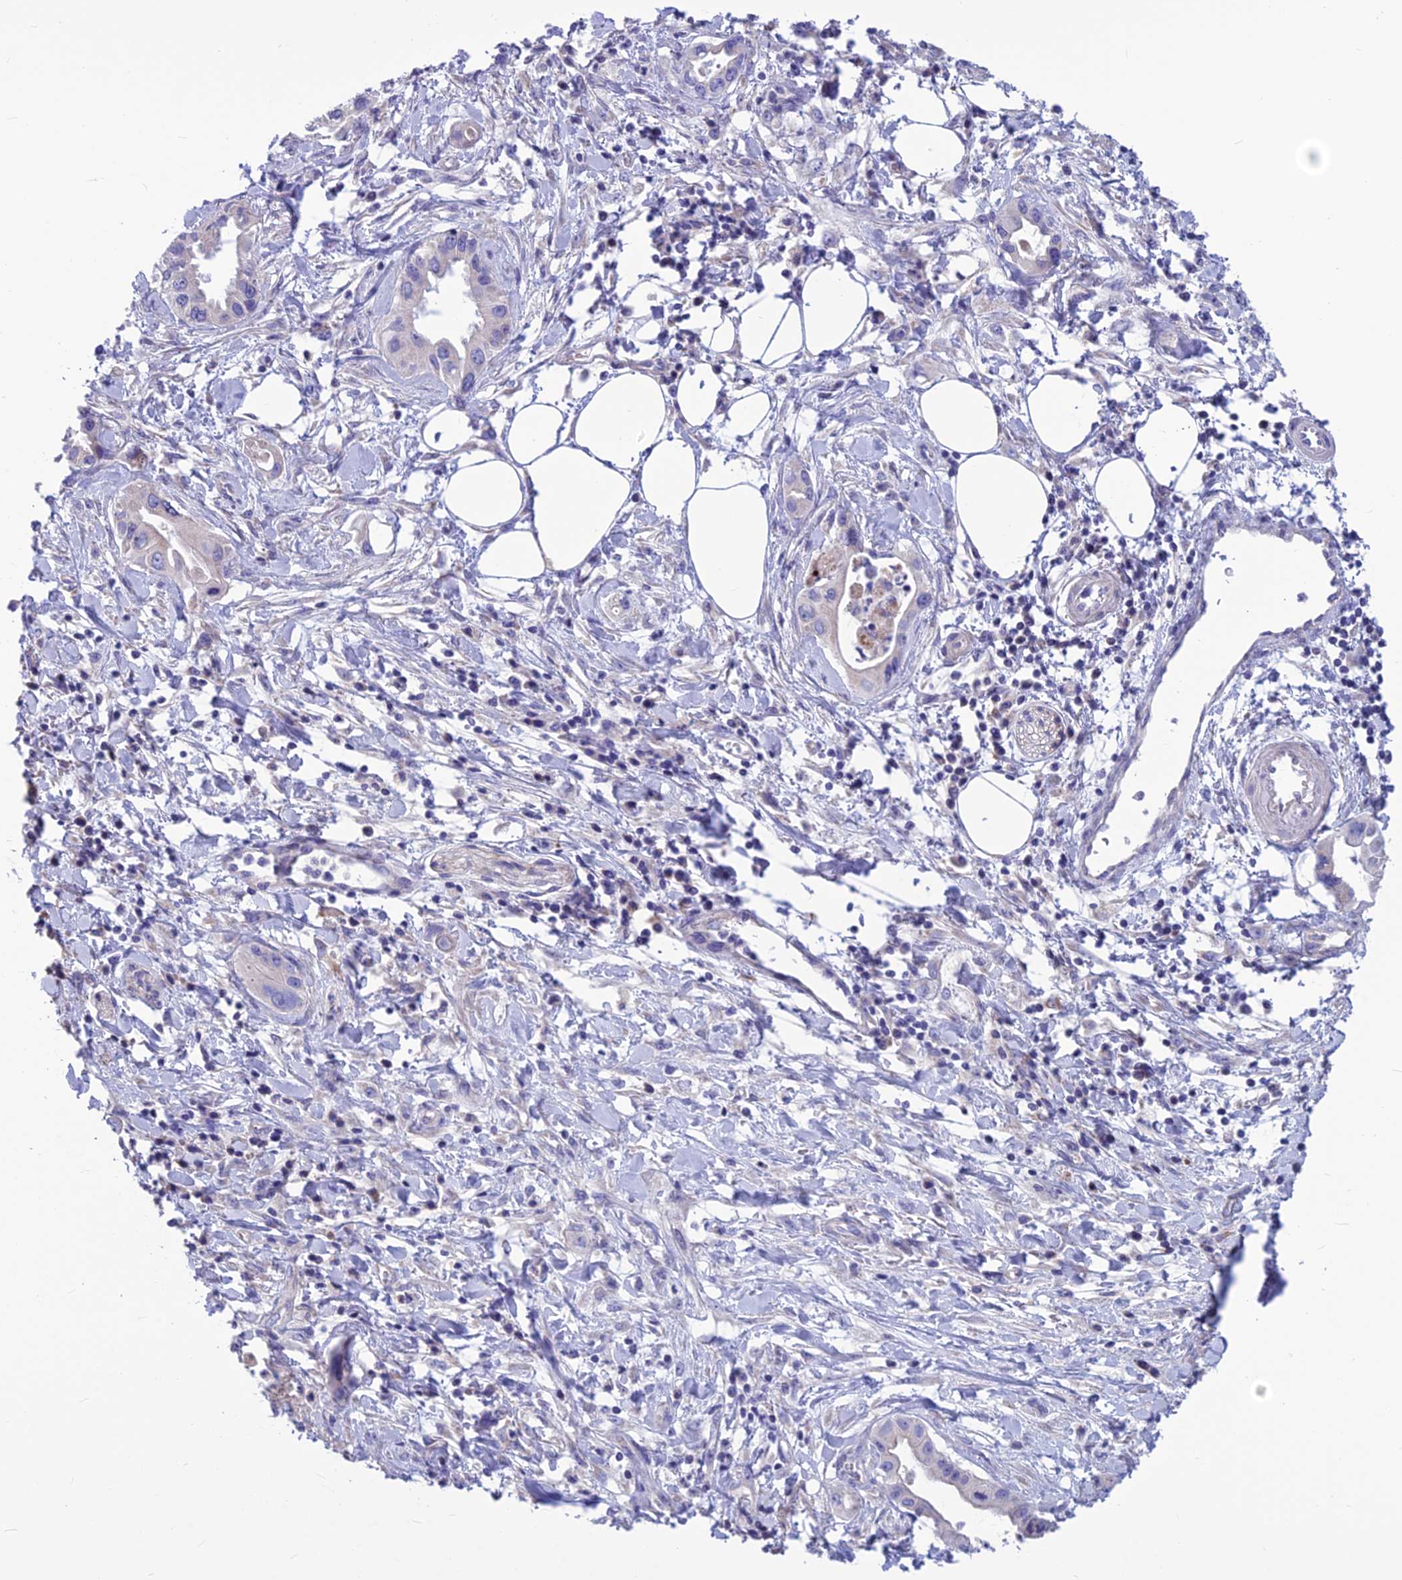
{"staining": {"intensity": "negative", "quantity": "none", "location": "none"}, "tissue": "pancreatic cancer", "cell_type": "Tumor cells", "image_type": "cancer", "snomed": [{"axis": "morphology", "description": "Adenocarcinoma, NOS"}, {"axis": "topography", "description": "Pancreas"}], "caption": "Immunohistochemistry photomicrograph of neoplastic tissue: adenocarcinoma (pancreatic) stained with DAB (3,3'-diaminobenzidine) displays no significant protein staining in tumor cells. Nuclei are stained in blue.", "gene": "BHMT2", "patient": {"sex": "female", "age": 77}}